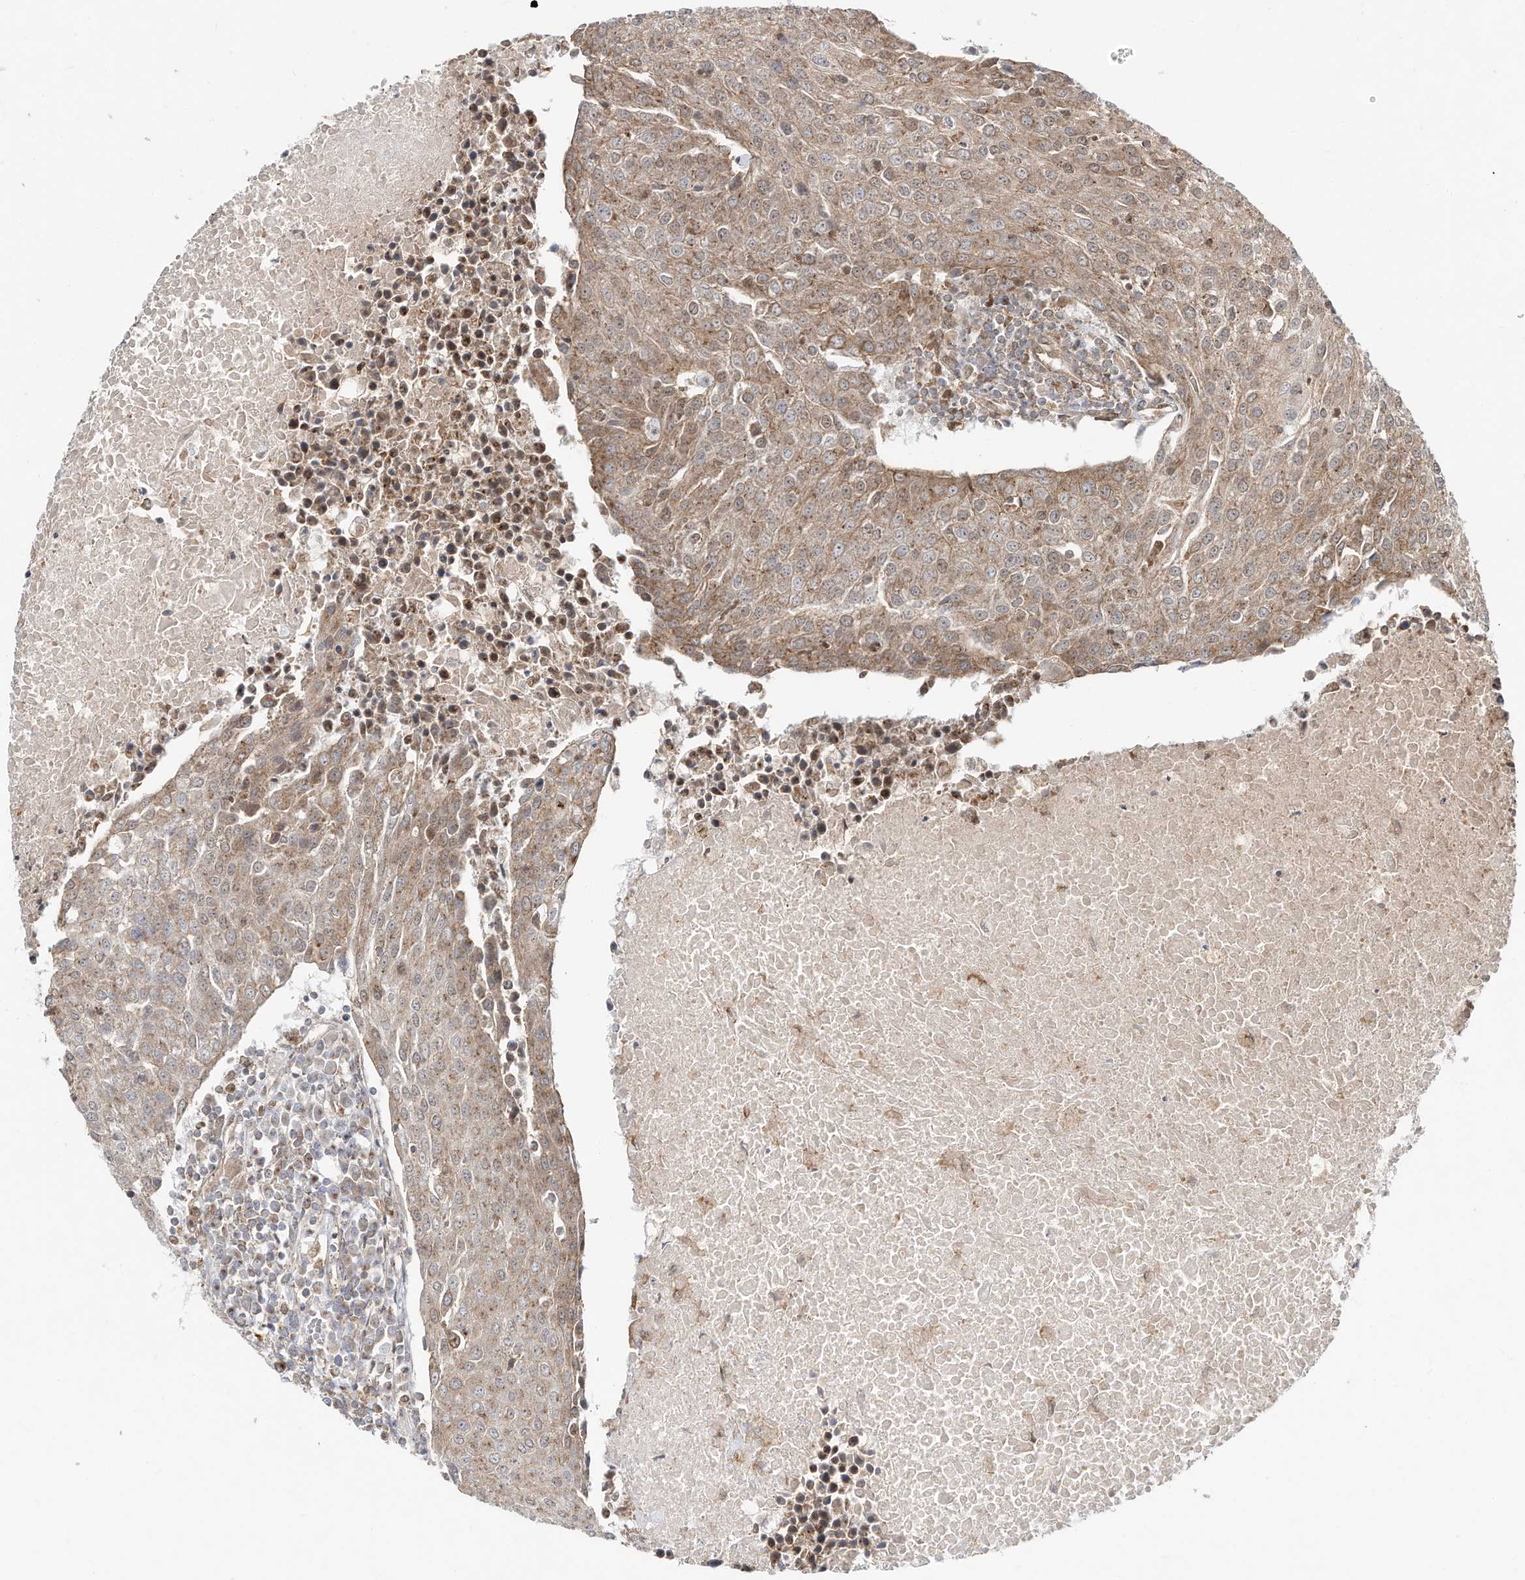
{"staining": {"intensity": "moderate", "quantity": ">75%", "location": "cytoplasmic/membranous"}, "tissue": "urothelial cancer", "cell_type": "Tumor cells", "image_type": "cancer", "snomed": [{"axis": "morphology", "description": "Urothelial carcinoma, High grade"}, {"axis": "topography", "description": "Urinary bladder"}], "caption": "Protein positivity by immunohistochemistry (IHC) demonstrates moderate cytoplasmic/membranous positivity in about >75% of tumor cells in high-grade urothelial carcinoma.", "gene": "CUX1", "patient": {"sex": "female", "age": 85}}